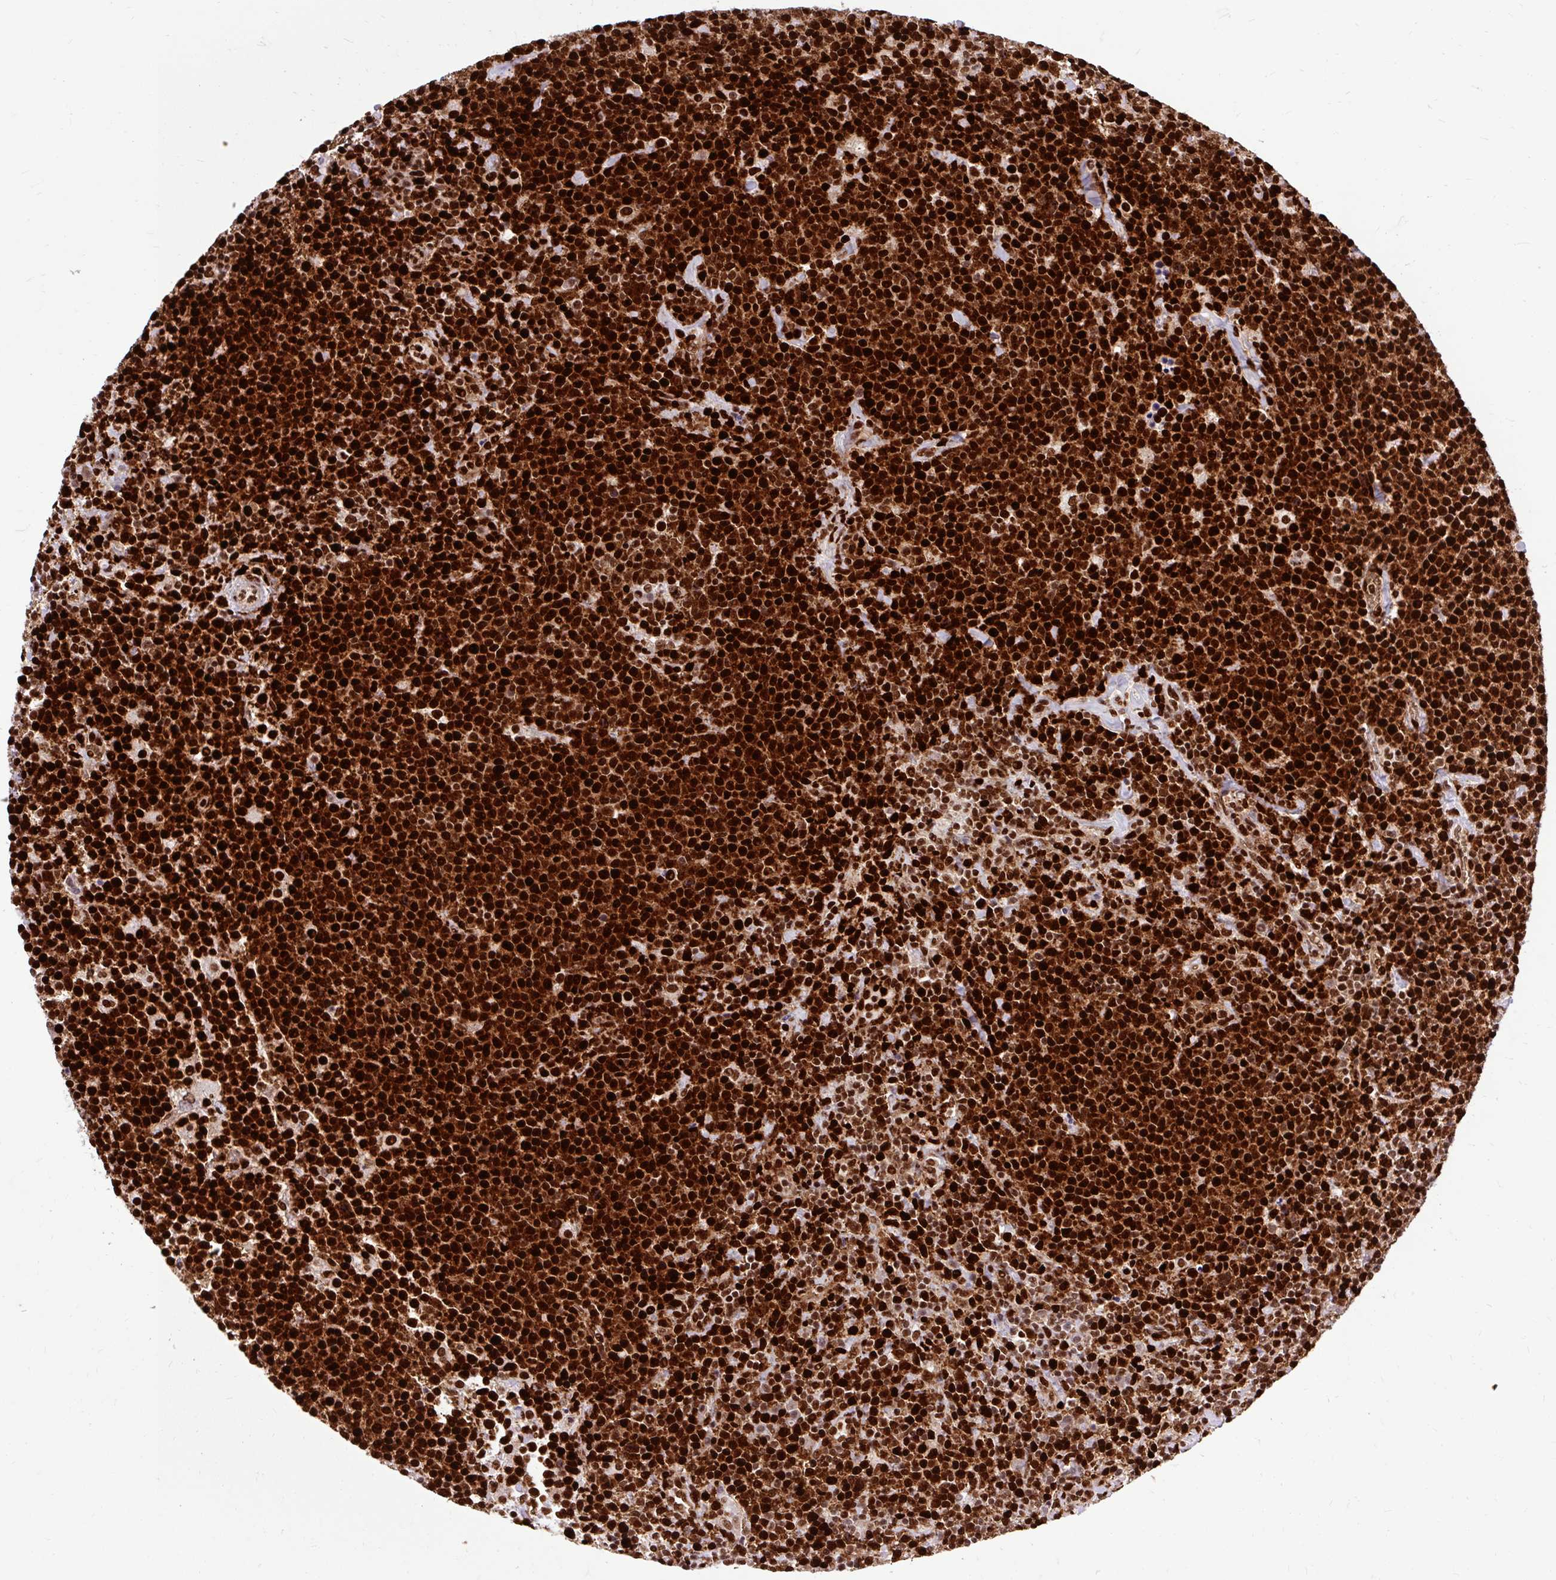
{"staining": {"intensity": "strong", "quantity": ">75%", "location": "nuclear"}, "tissue": "lymphoma", "cell_type": "Tumor cells", "image_type": "cancer", "snomed": [{"axis": "morphology", "description": "Malignant lymphoma, non-Hodgkin's type, High grade"}, {"axis": "topography", "description": "Lymph node"}], "caption": "Strong nuclear protein expression is present in about >75% of tumor cells in lymphoma. Using DAB (3,3'-diaminobenzidine) (brown) and hematoxylin (blue) stains, captured at high magnification using brightfield microscopy.", "gene": "FUS", "patient": {"sex": "male", "age": 61}}